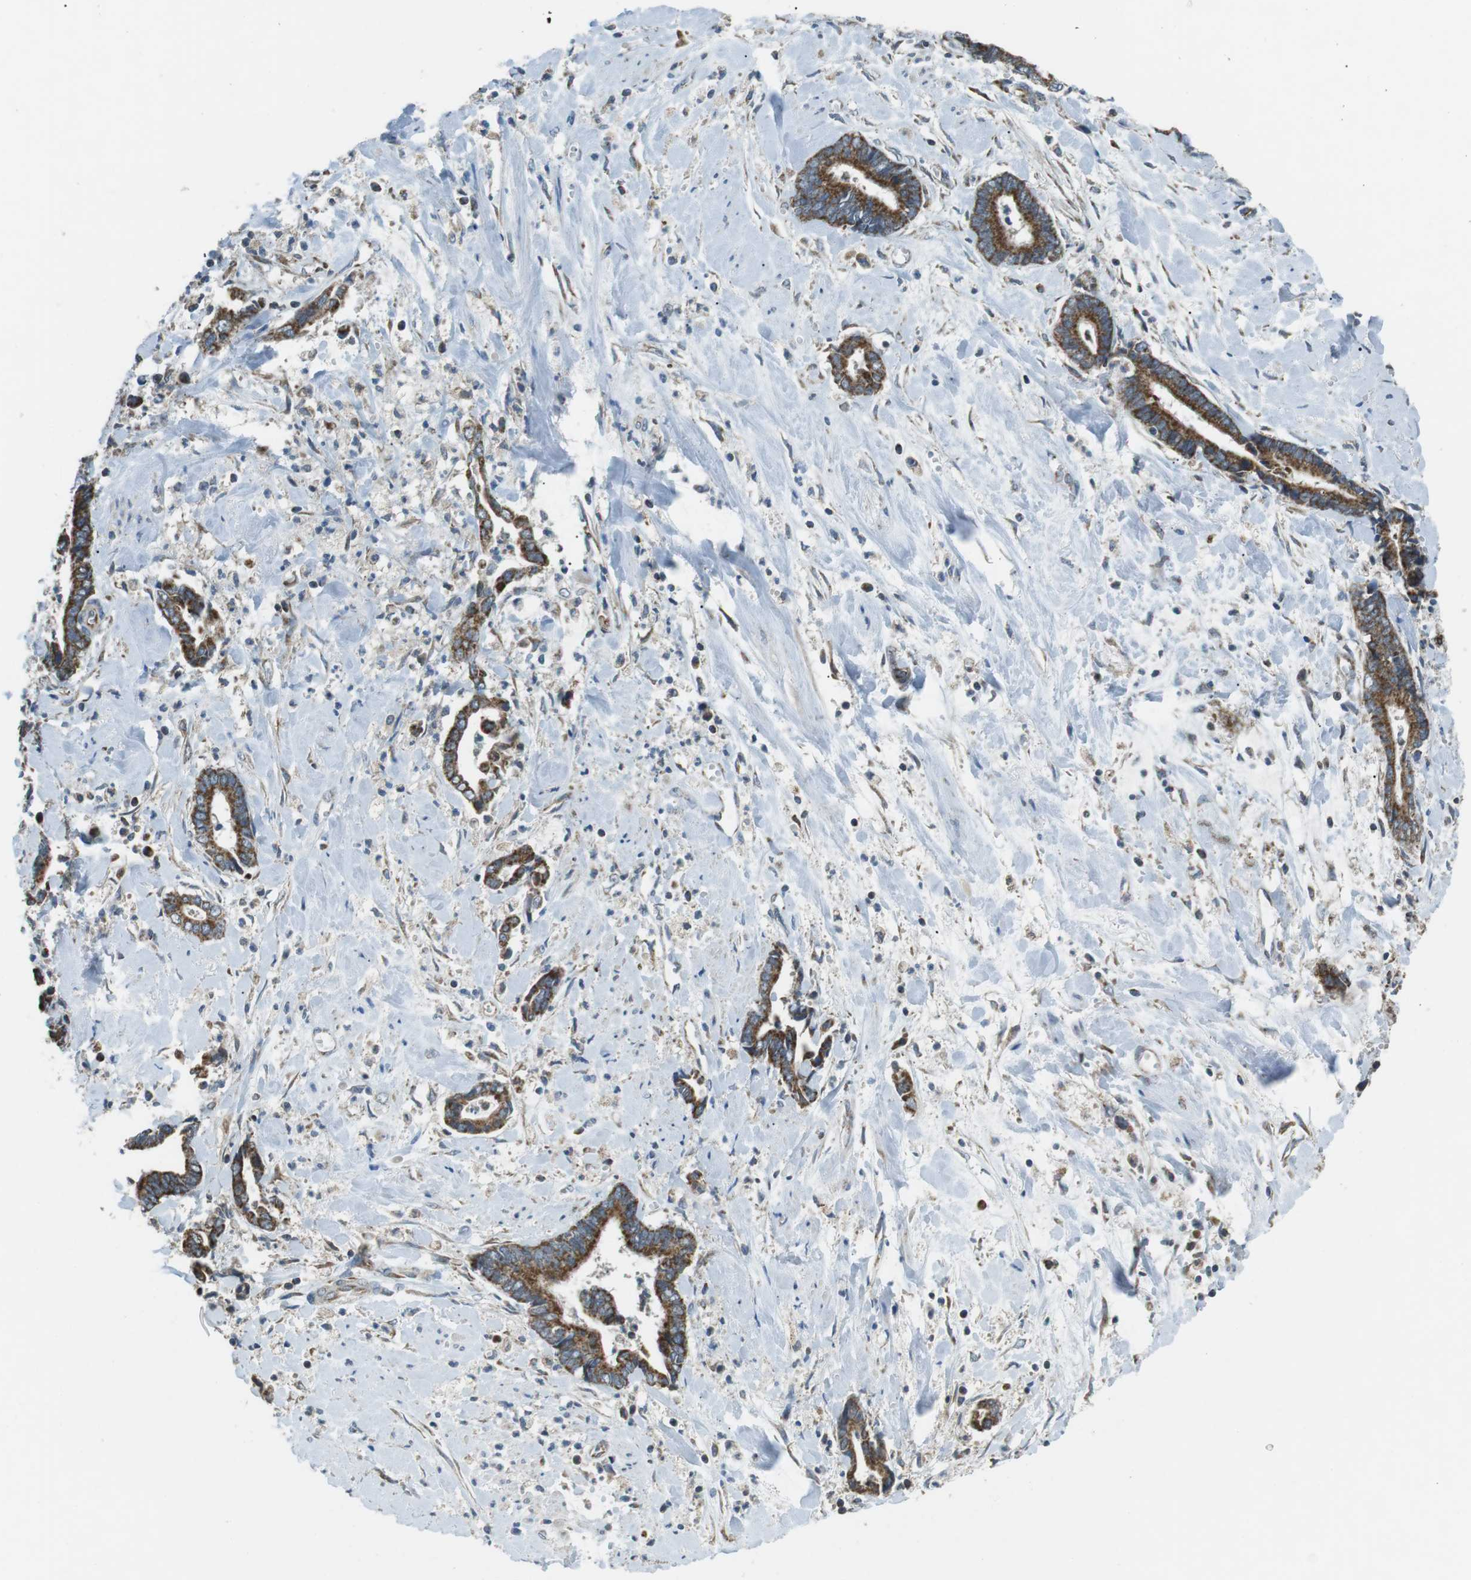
{"staining": {"intensity": "strong", "quantity": ">75%", "location": "cytoplasmic/membranous"}, "tissue": "cervical cancer", "cell_type": "Tumor cells", "image_type": "cancer", "snomed": [{"axis": "morphology", "description": "Adenocarcinoma, NOS"}, {"axis": "topography", "description": "Cervix"}], "caption": "Immunohistochemical staining of cervical adenocarcinoma reveals strong cytoplasmic/membranous protein staining in about >75% of tumor cells. (Brightfield microscopy of DAB IHC at high magnification).", "gene": "BACE1", "patient": {"sex": "female", "age": 44}}